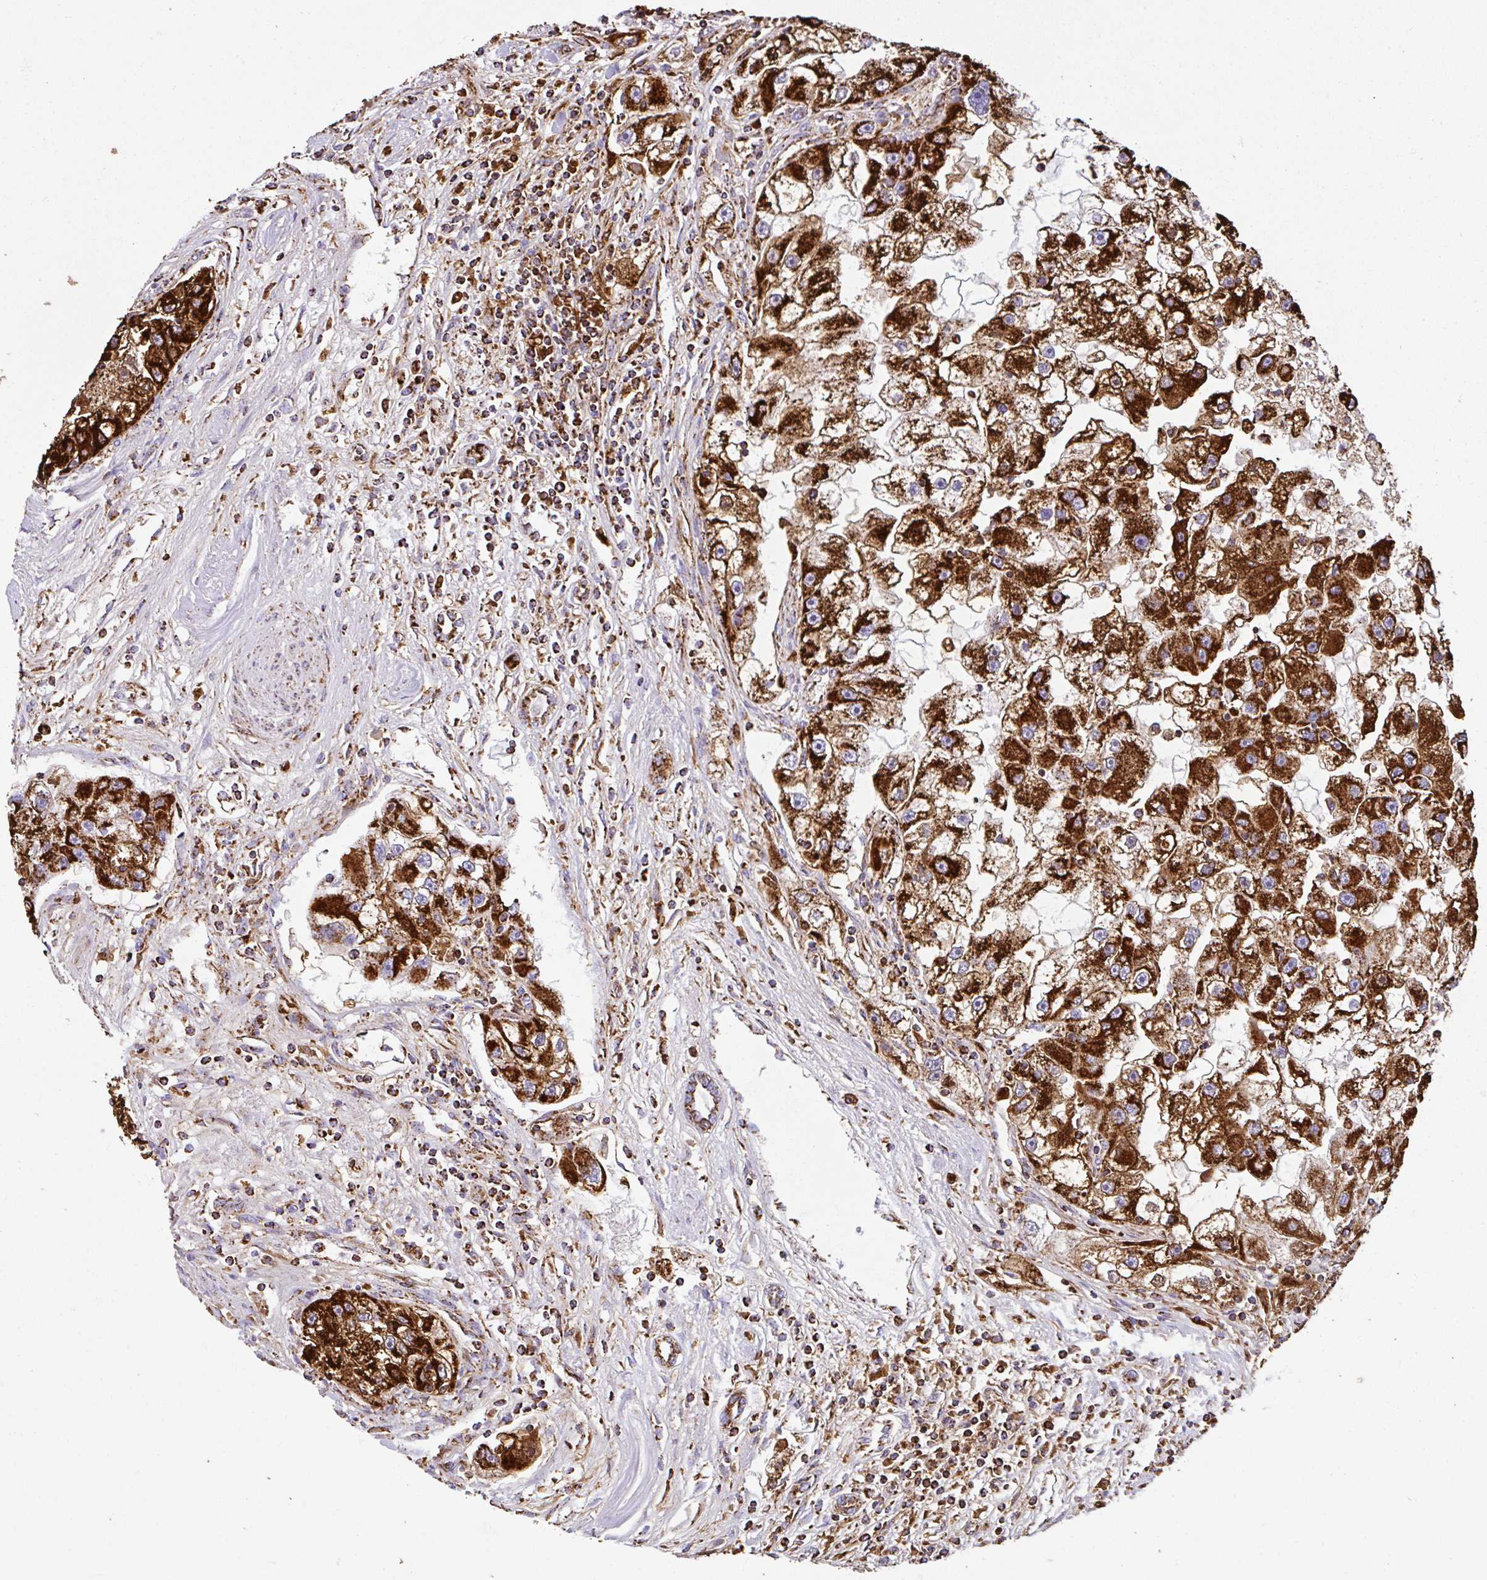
{"staining": {"intensity": "strong", "quantity": ">75%", "location": "cytoplasmic/membranous"}, "tissue": "renal cancer", "cell_type": "Tumor cells", "image_type": "cancer", "snomed": [{"axis": "morphology", "description": "Adenocarcinoma, NOS"}, {"axis": "topography", "description": "Kidney"}], "caption": "This is an image of IHC staining of adenocarcinoma (renal), which shows strong expression in the cytoplasmic/membranous of tumor cells.", "gene": "ANKRD33B", "patient": {"sex": "male", "age": 63}}